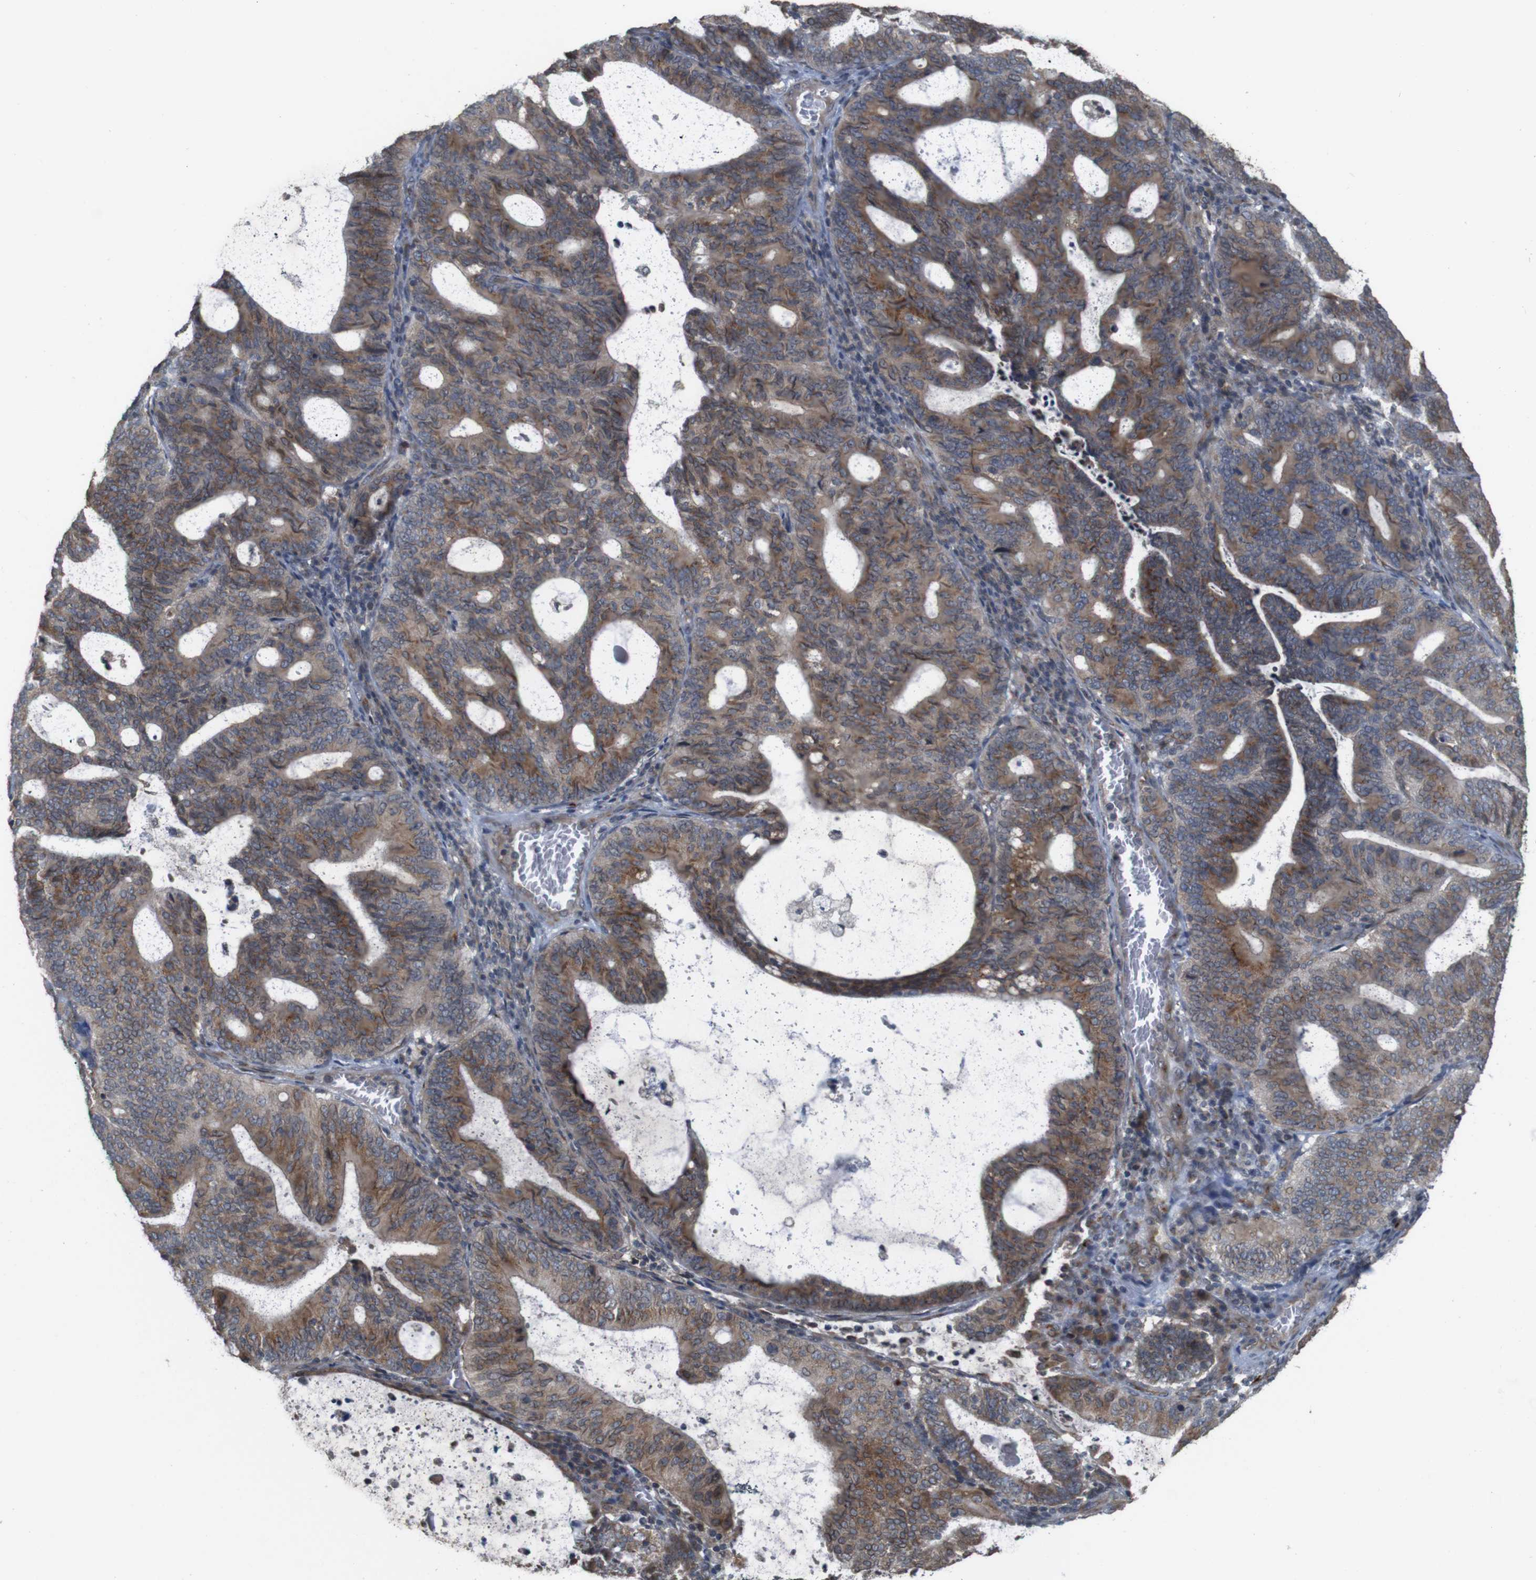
{"staining": {"intensity": "moderate", "quantity": ">75%", "location": "cytoplasmic/membranous"}, "tissue": "endometrial cancer", "cell_type": "Tumor cells", "image_type": "cancer", "snomed": [{"axis": "morphology", "description": "Adenocarcinoma, NOS"}, {"axis": "topography", "description": "Uterus"}], "caption": "A high-resolution image shows immunohistochemistry (IHC) staining of endometrial cancer, which shows moderate cytoplasmic/membranous expression in about >75% of tumor cells.", "gene": "EFCAB14", "patient": {"sex": "female", "age": 83}}